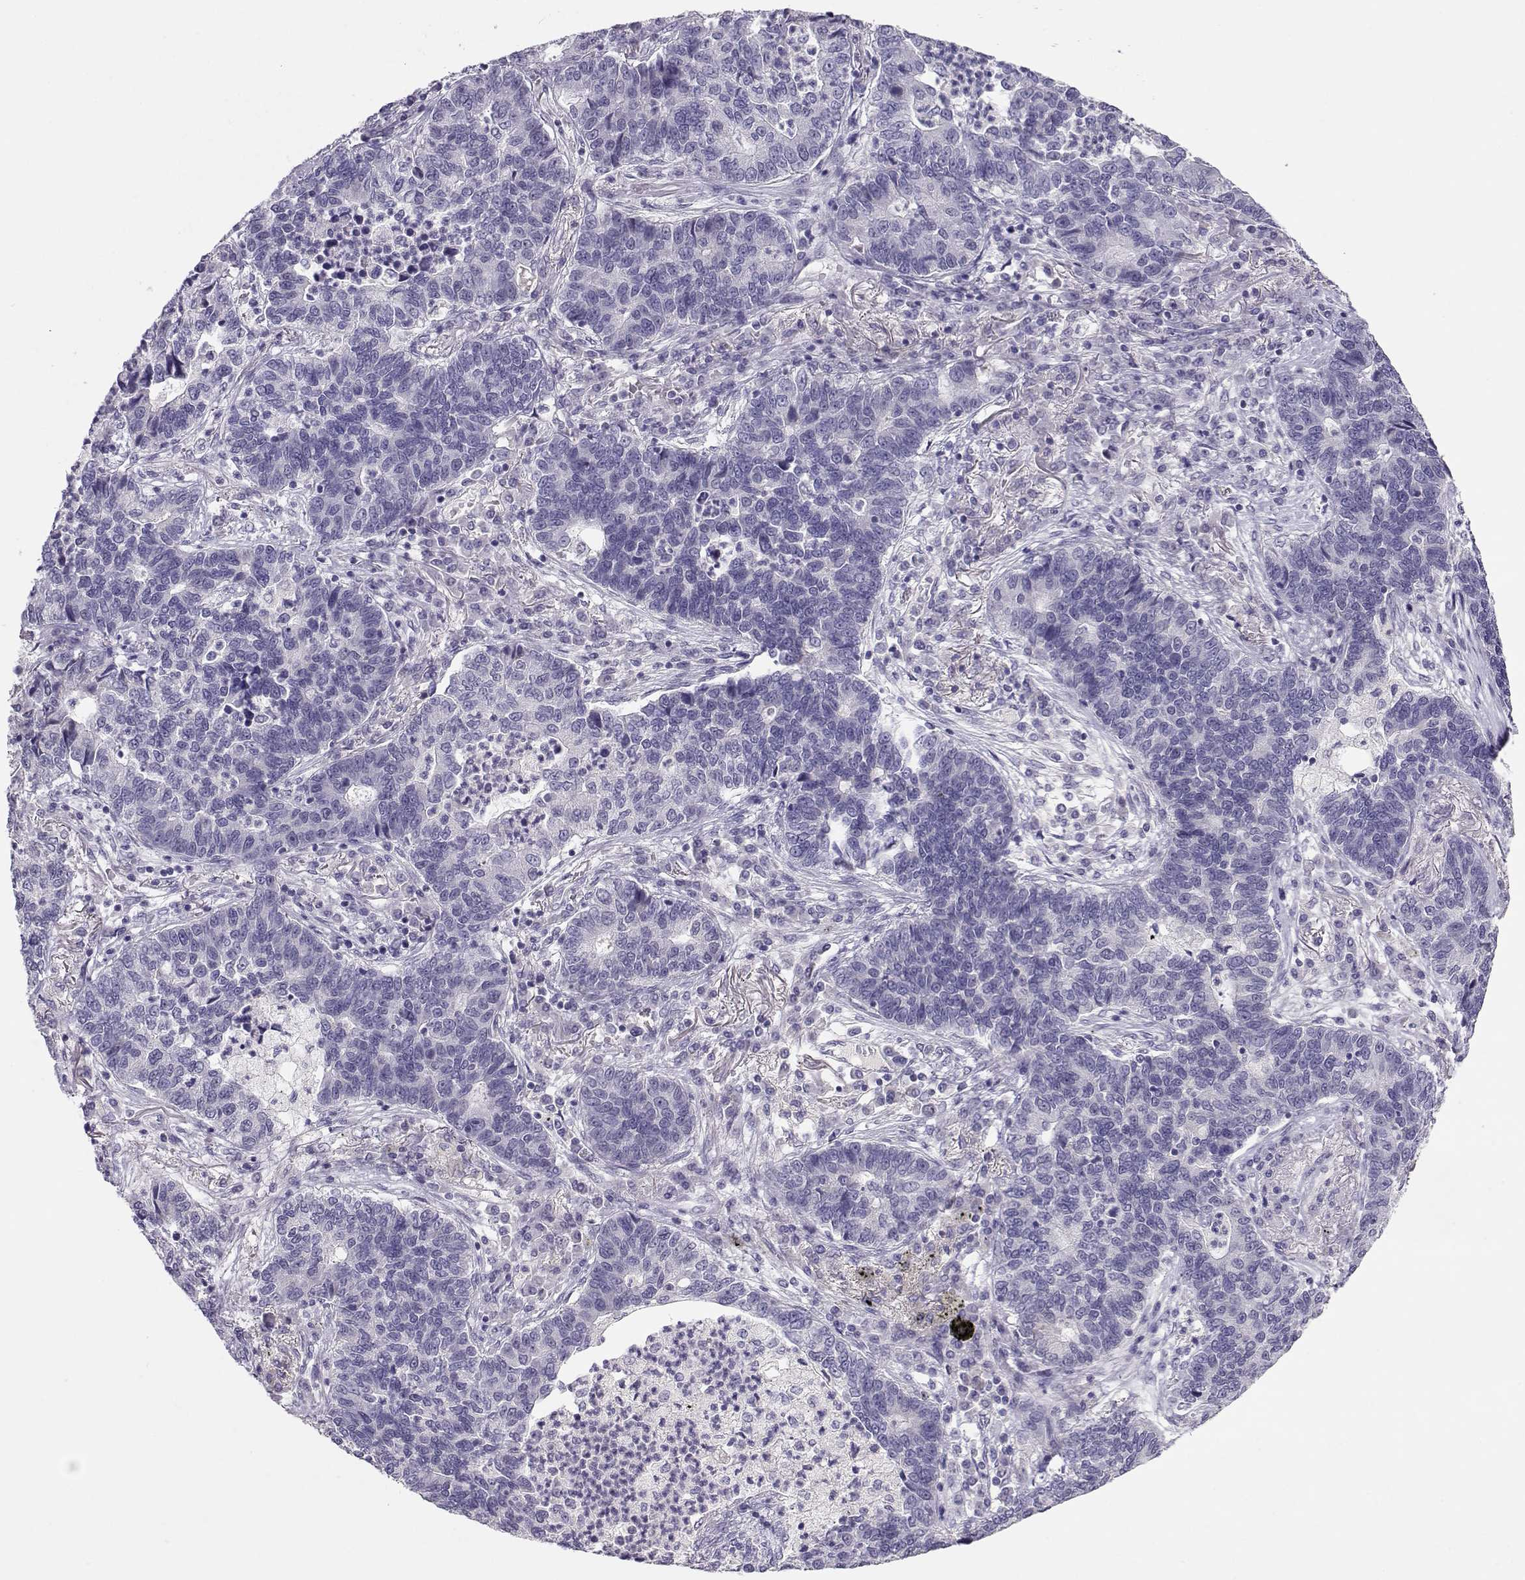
{"staining": {"intensity": "negative", "quantity": "none", "location": "none"}, "tissue": "lung cancer", "cell_type": "Tumor cells", "image_type": "cancer", "snomed": [{"axis": "morphology", "description": "Adenocarcinoma, NOS"}, {"axis": "topography", "description": "Lung"}], "caption": "This is an immunohistochemistry photomicrograph of human adenocarcinoma (lung). There is no staining in tumor cells.", "gene": "OPN5", "patient": {"sex": "female", "age": 57}}